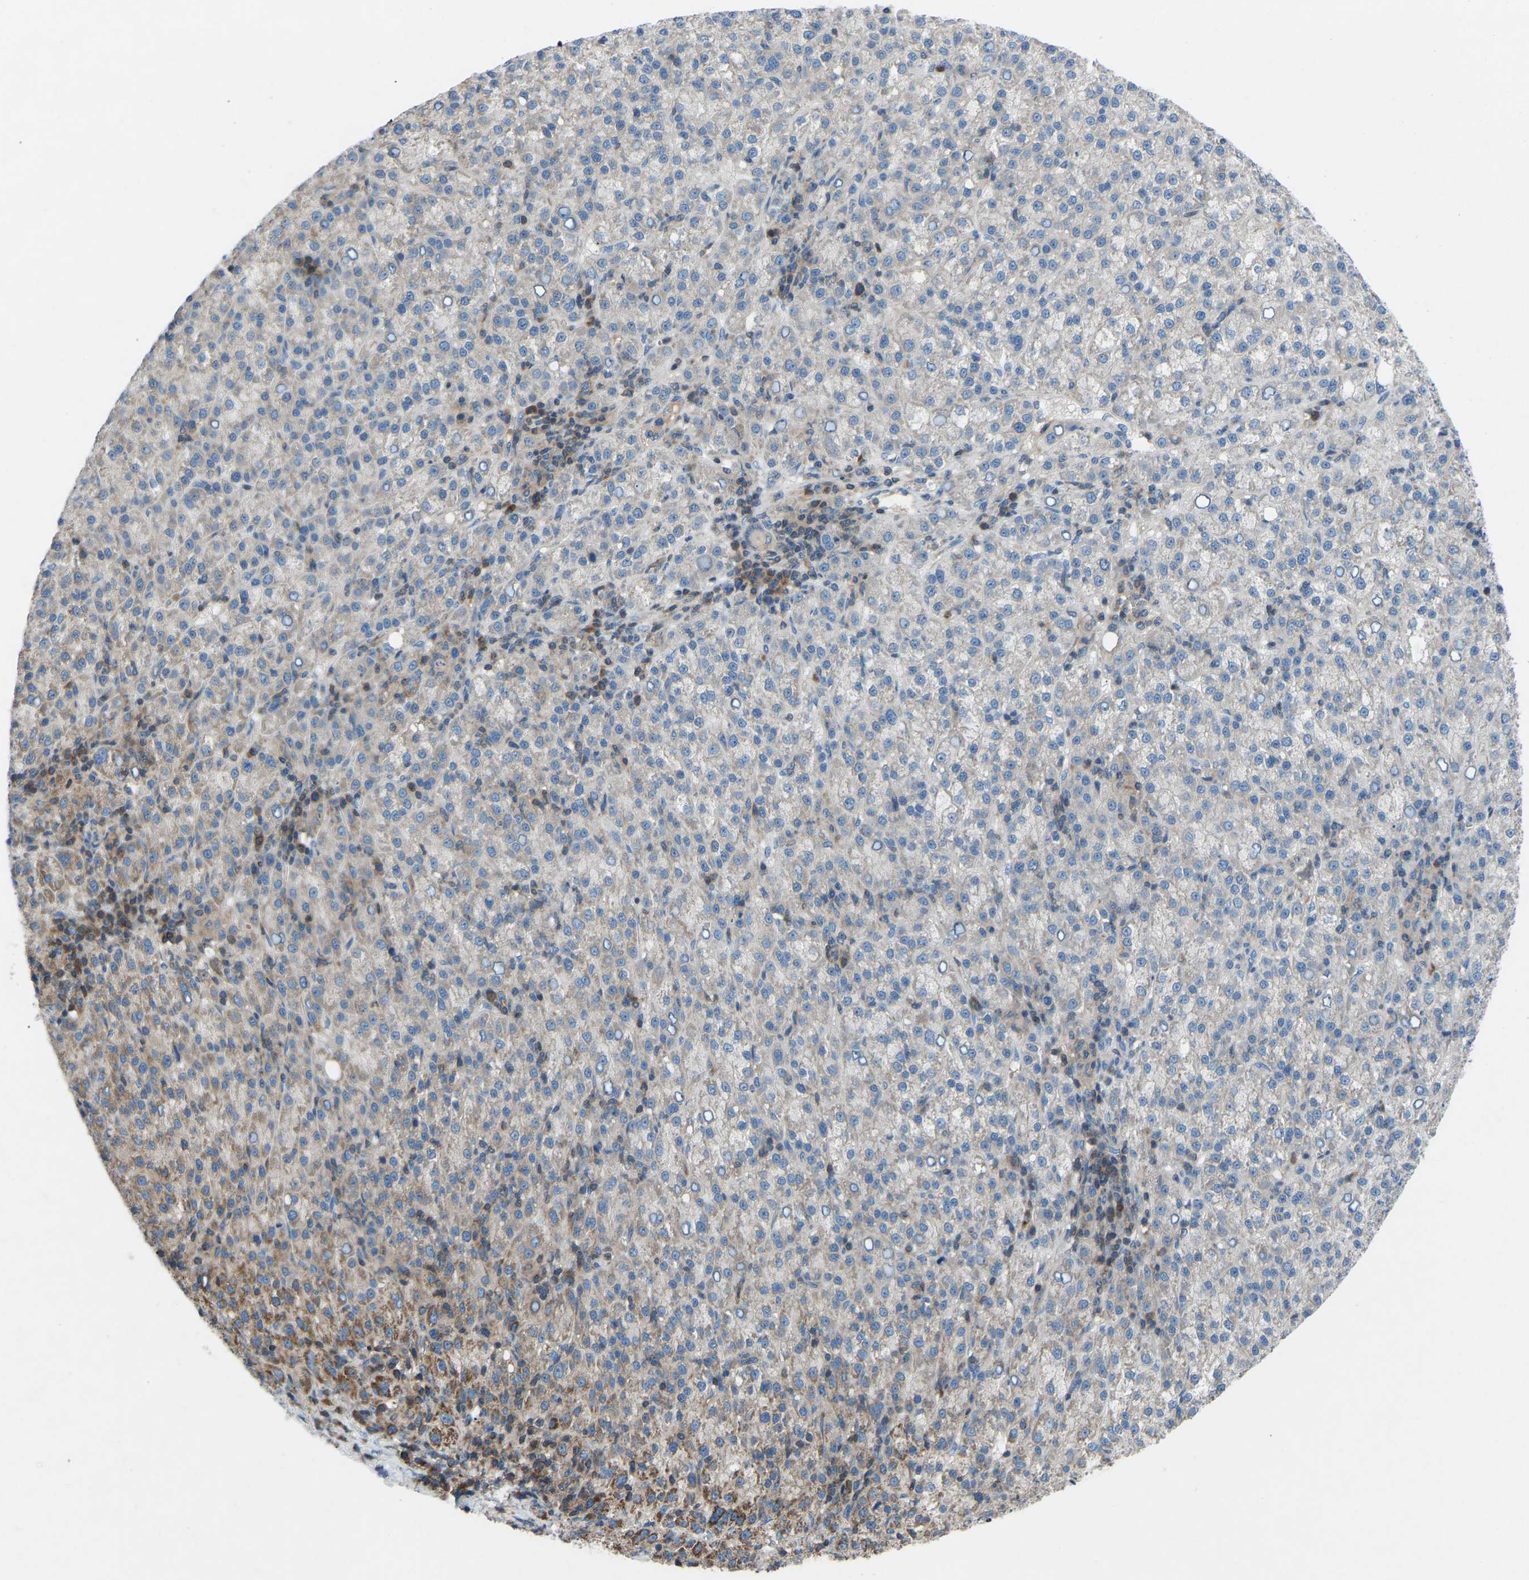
{"staining": {"intensity": "negative", "quantity": "none", "location": "none"}, "tissue": "liver cancer", "cell_type": "Tumor cells", "image_type": "cancer", "snomed": [{"axis": "morphology", "description": "Carcinoma, Hepatocellular, NOS"}, {"axis": "topography", "description": "Liver"}], "caption": "There is no significant positivity in tumor cells of hepatocellular carcinoma (liver).", "gene": "GRK6", "patient": {"sex": "female", "age": 58}}